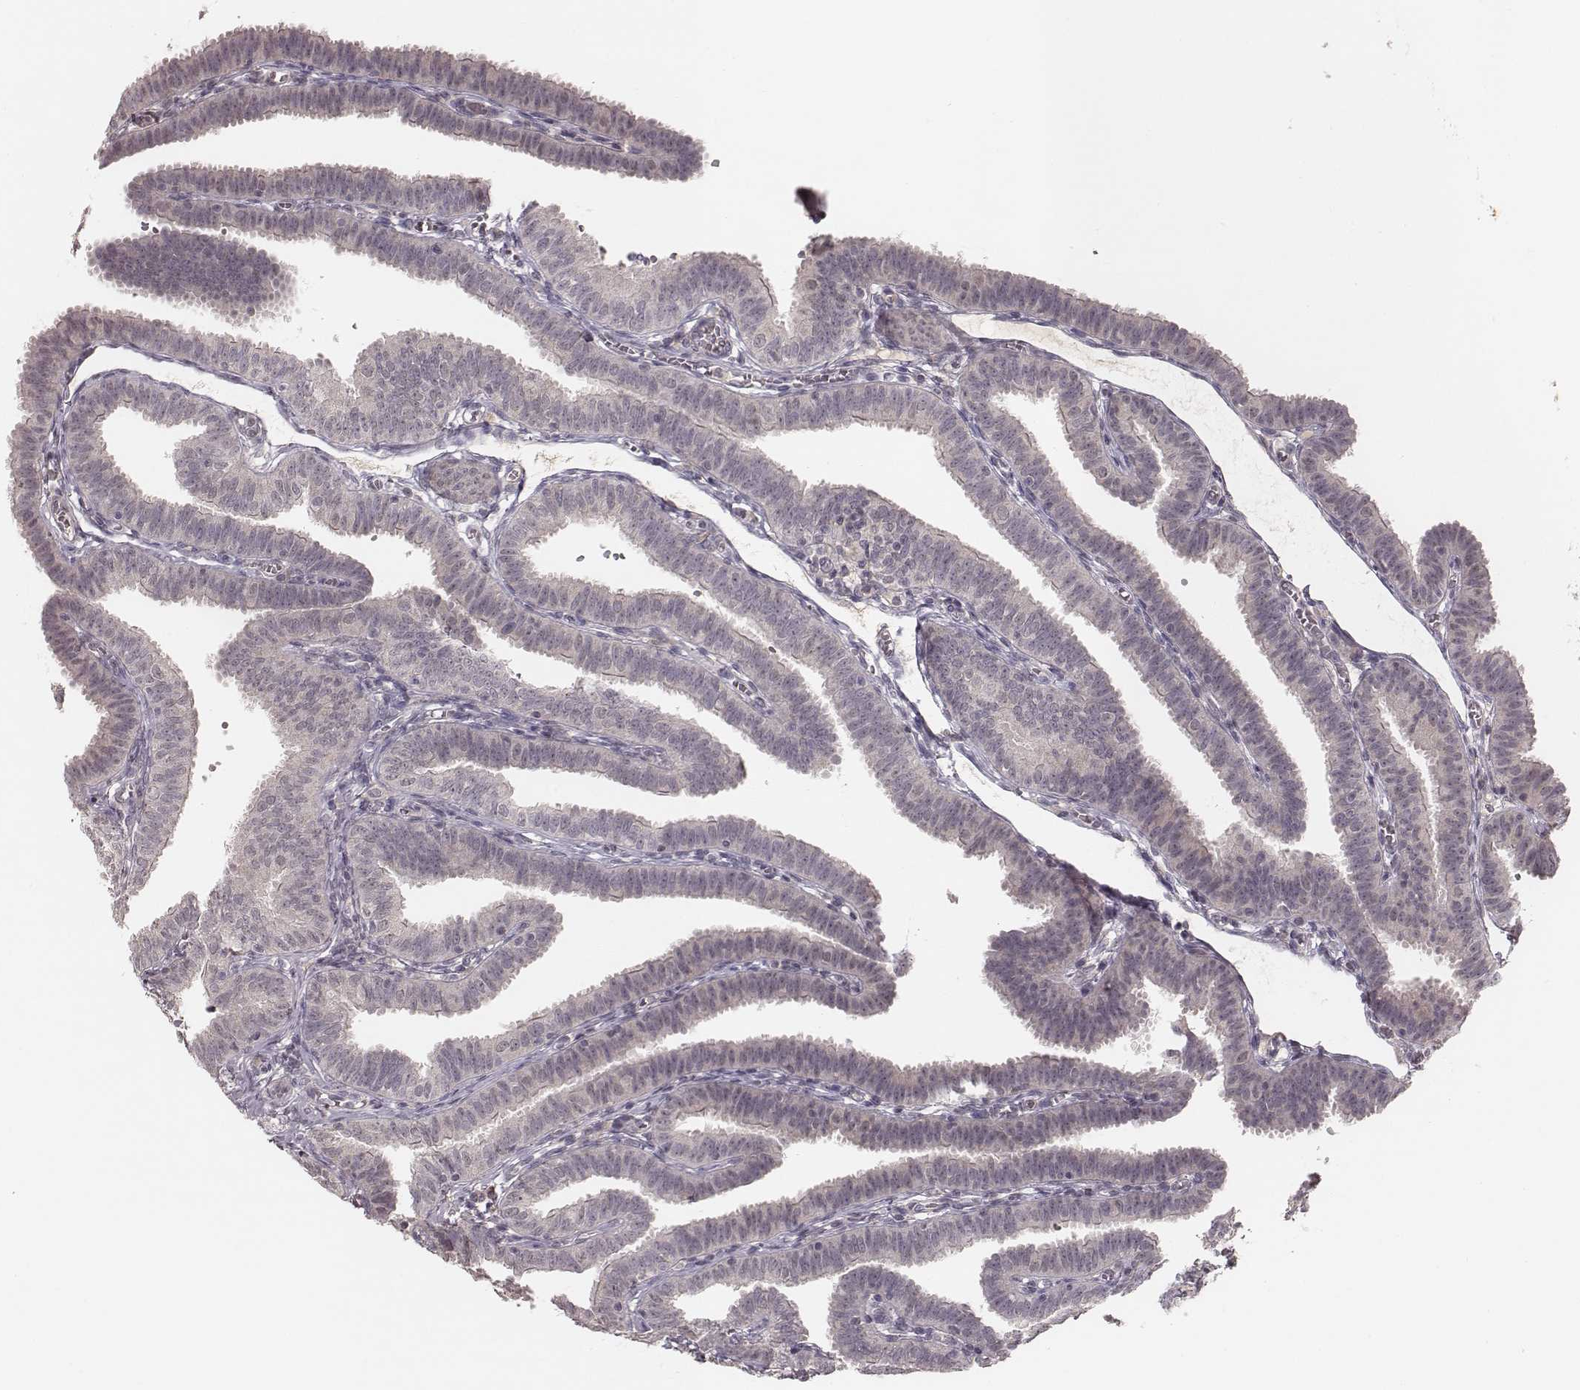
{"staining": {"intensity": "negative", "quantity": "none", "location": "none"}, "tissue": "fallopian tube", "cell_type": "Glandular cells", "image_type": "normal", "snomed": [{"axis": "morphology", "description": "Normal tissue, NOS"}, {"axis": "topography", "description": "Fallopian tube"}], "caption": "Protein analysis of unremarkable fallopian tube displays no significant expression in glandular cells. (DAB IHC, high magnification).", "gene": "LY6K", "patient": {"sex": "female", "age": 25}}